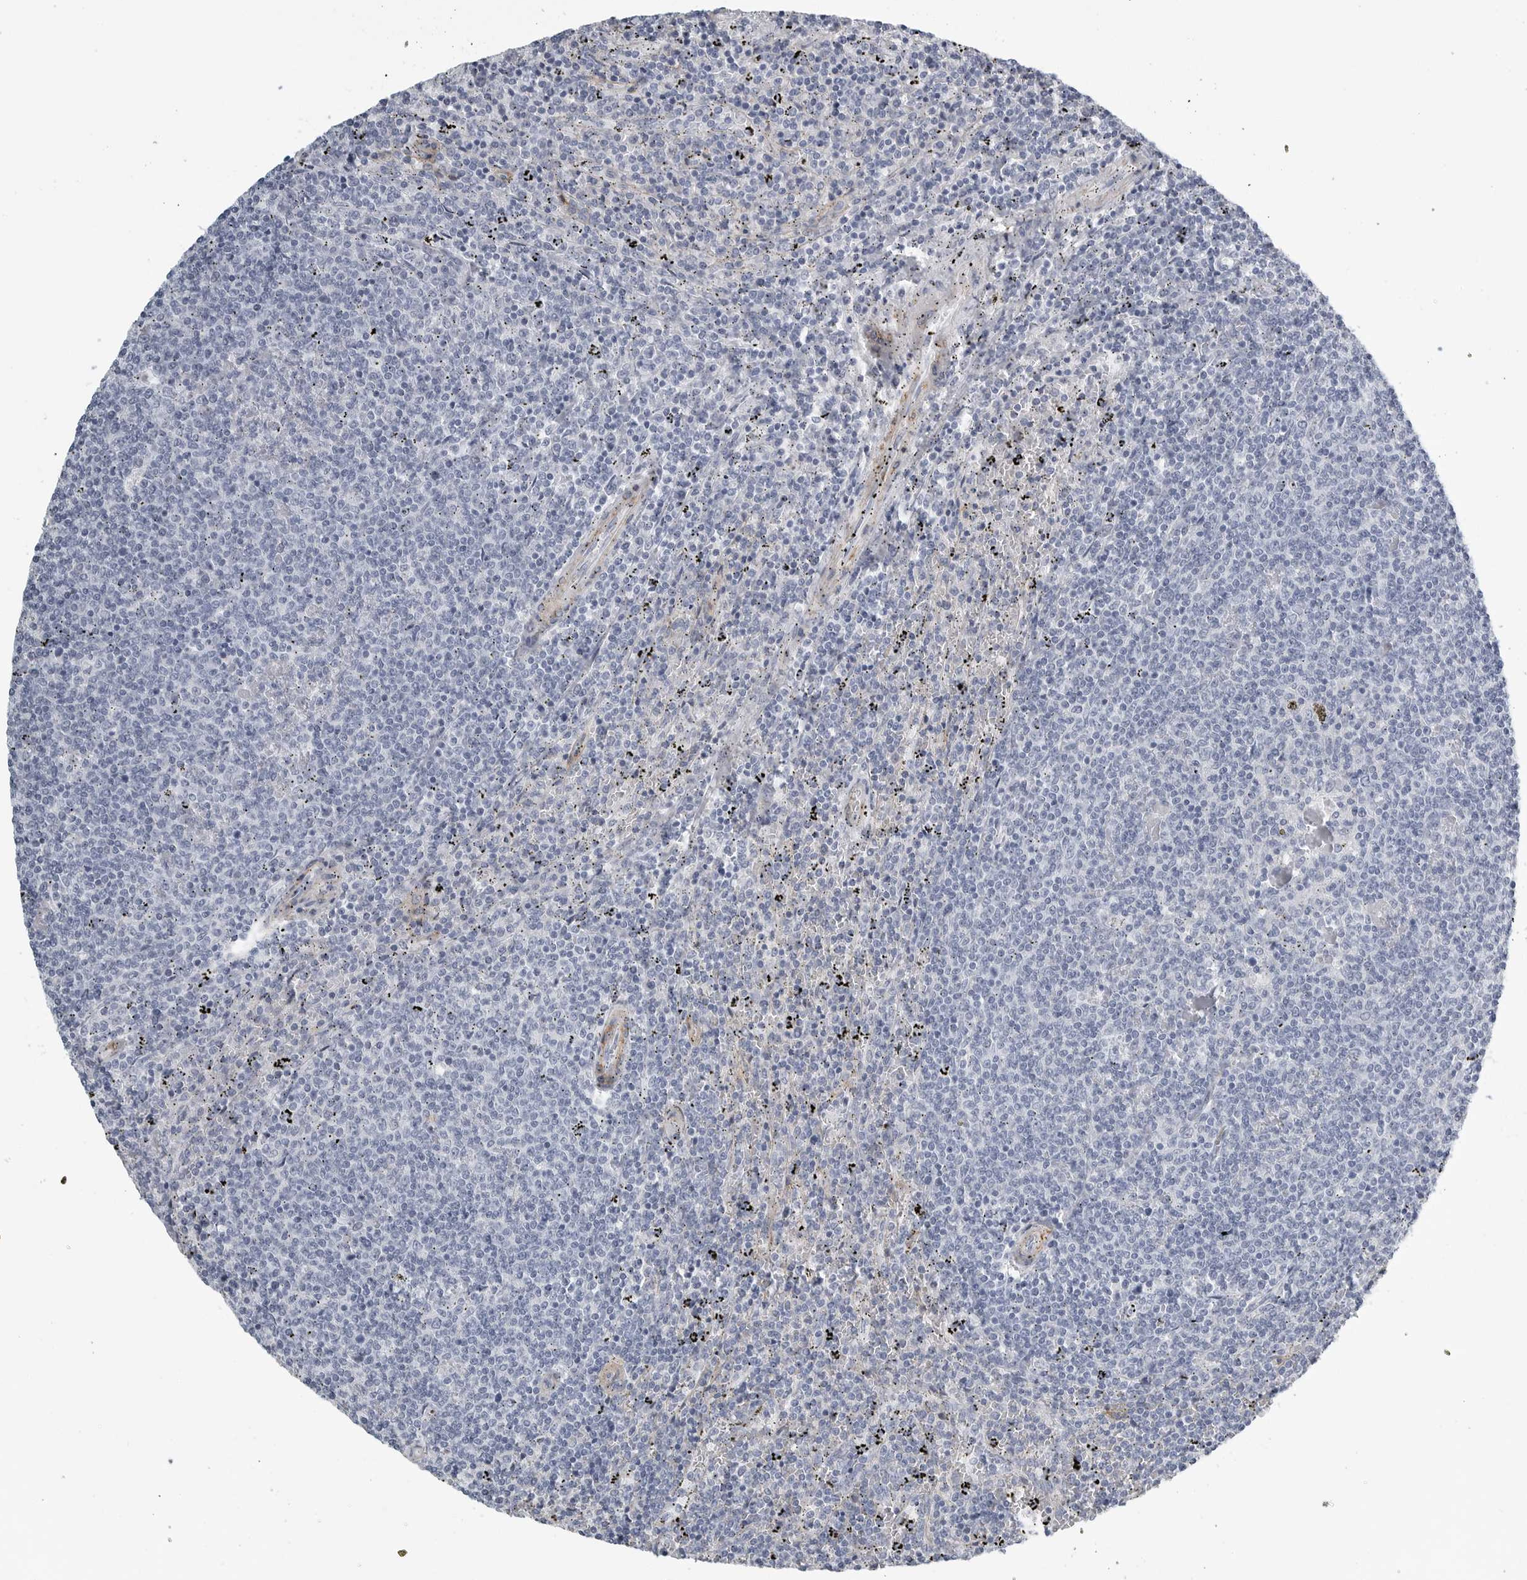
{"staining": {"intensity": "negative", "quantity": "none", "location": "none"}, "tissue": "lymphoma", "cell_type": "Tumor cells", "image_type": "cancer", "snomed": [{"axis": "morphology", "description": "Malignant lymphoma, non-Hodgkin's type, Low grade"}, {"axis": "topography", "description": "Spleen"}], "caption": "The histopathology image reveals no staining of tumor cells in malignant lymphoma, non-Hodgkin's type (low-grade).", "gene": "TNR", "patient": {"sex": "female", "age": 50}}